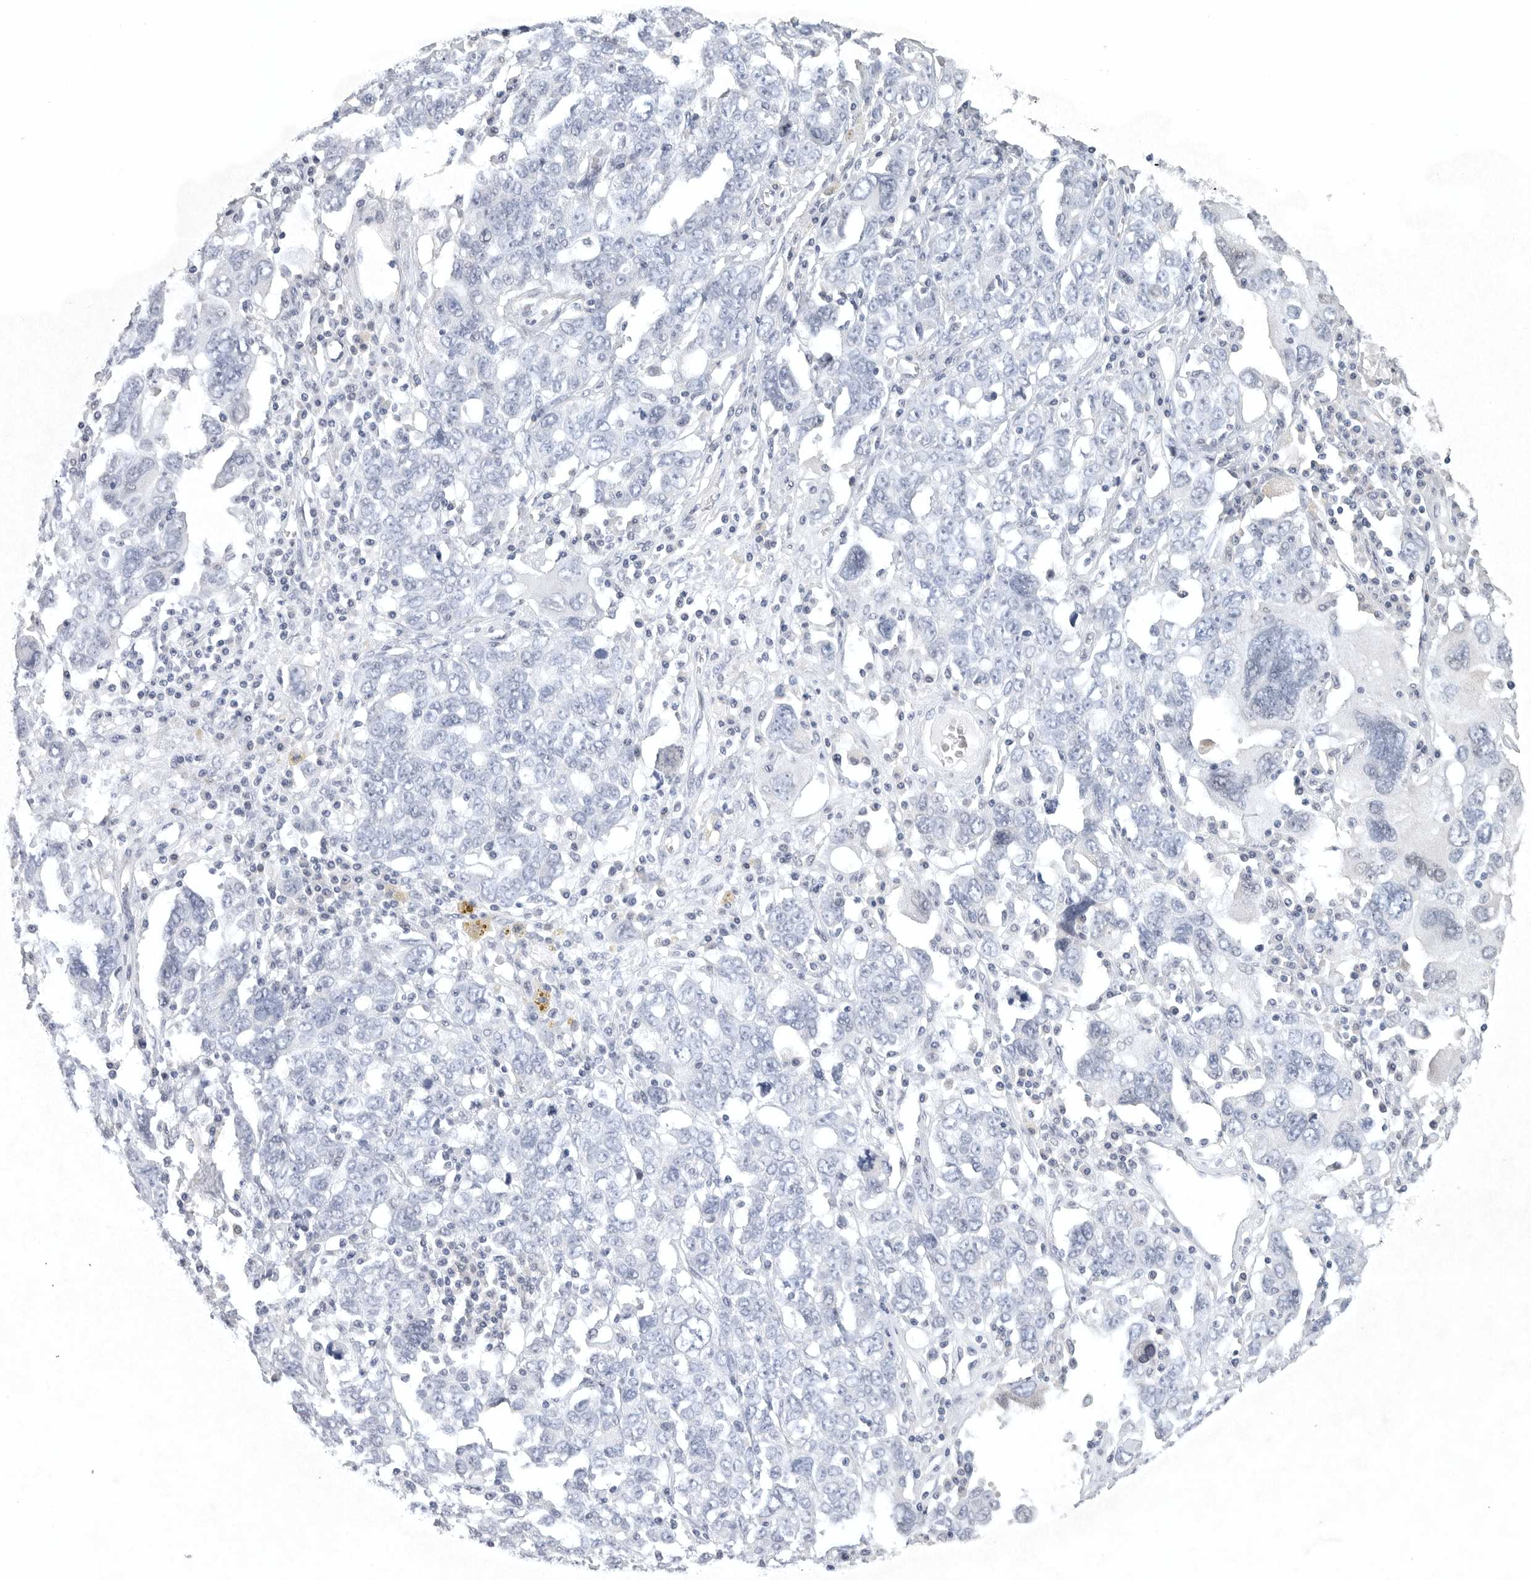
{"staining": {"intensity": "negative", "quantity": "none", "location": "none"}, "tissue": "ovarian cancer", "cell_type": "Tumor cells", "image_type": "cancer", "snomed": [{"axis": "morphology", "description": "Carcinoma, endometroid"}, {"axis": "topography", "description": "Ovary"}], "caption": "IHC photomicrograph of ovarian cancer stained for a protein (brown), which exhibits no positivity in tumor cells.", "gene": "TNR", "patient": {"sex": "female", "age": 62}}